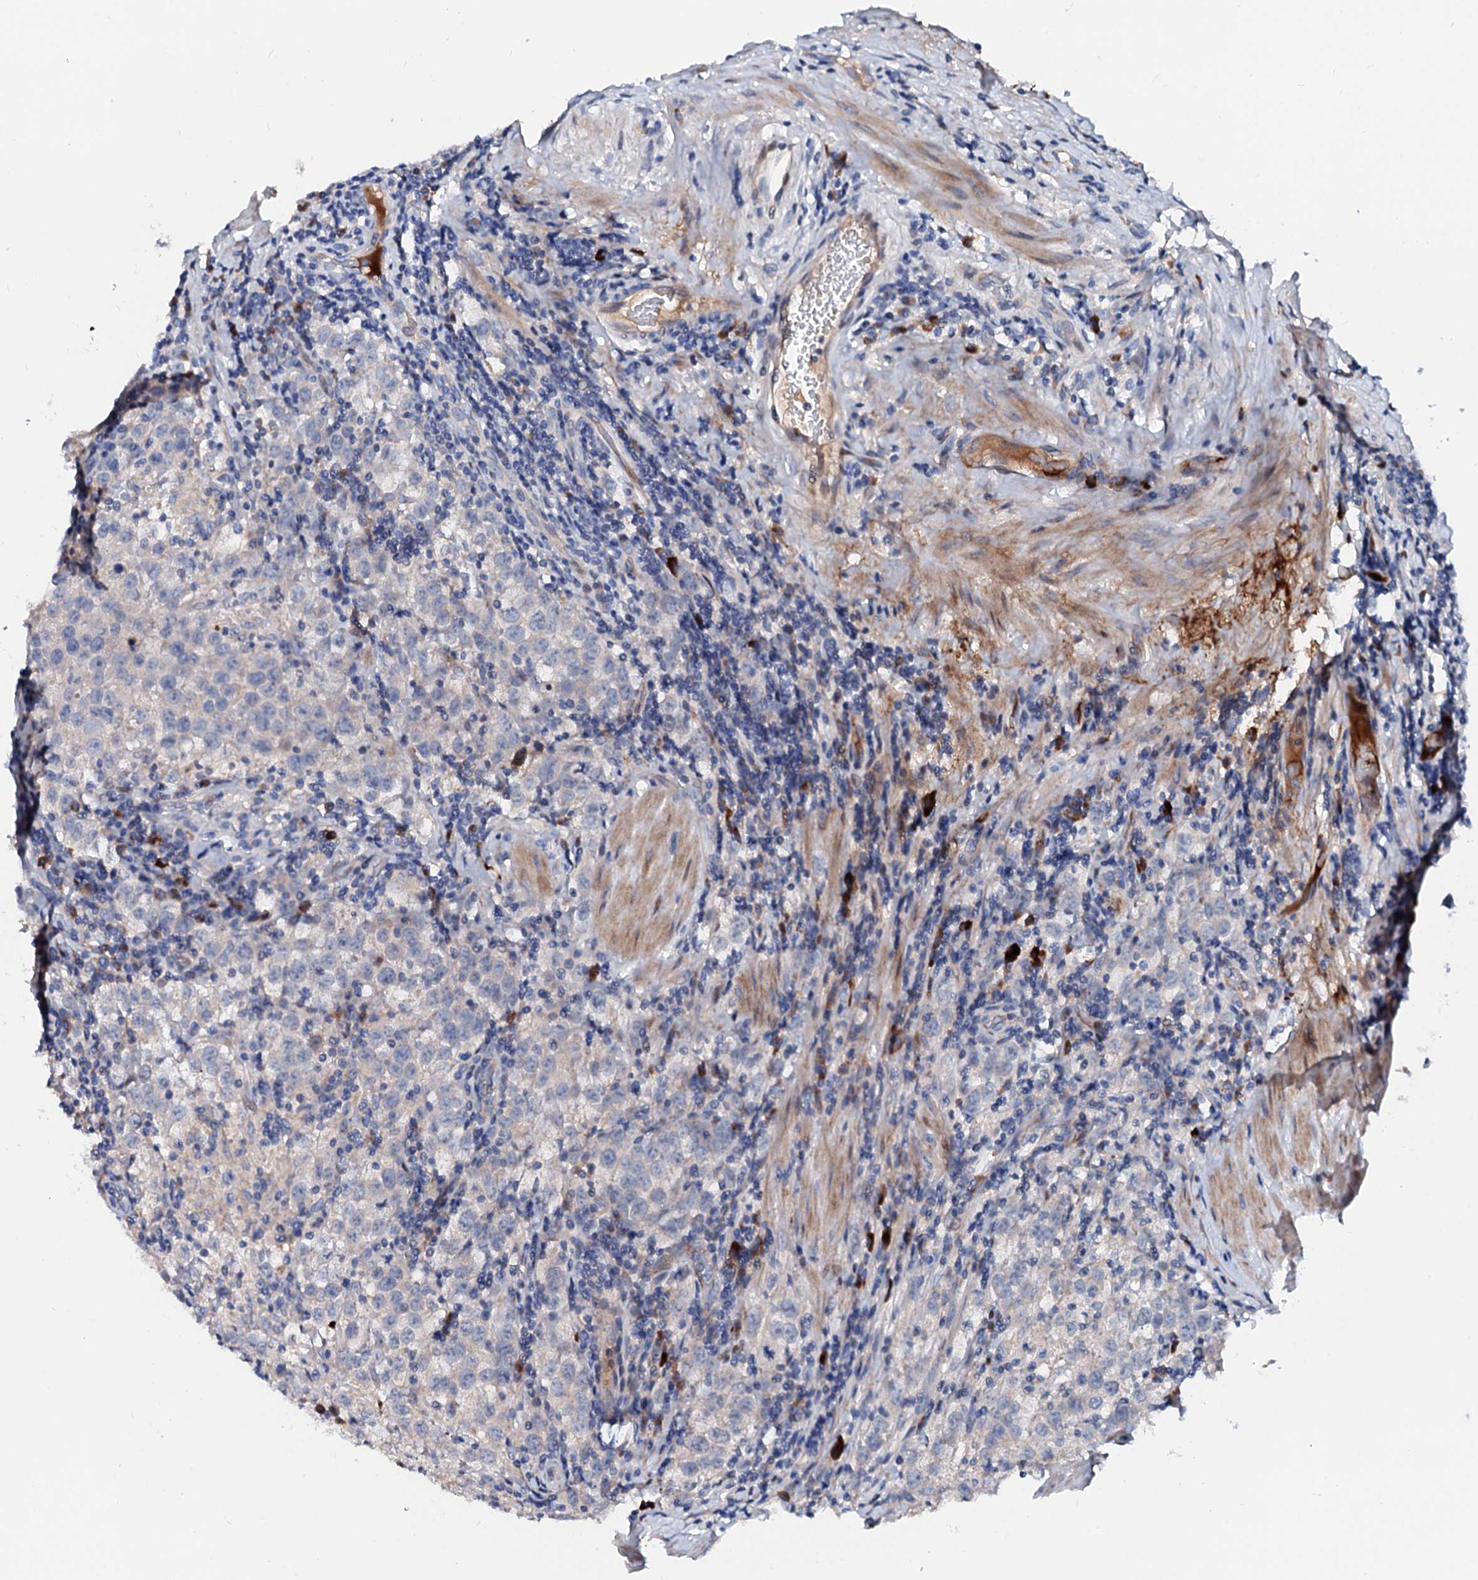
{"staining": {"intensity": "negative", "quantity": "none", "location": "none"}, "tissue": "testis cancer", "cell_type": "Tumor cells", "image_type": "cancer", "snomed": [{"axis": "morphology", "description": "Seminoma, NOS"}, {"axis": "morphology", "description": "Carcinoma, Embryonal, NOS"}, {"axis": "topography", "description": "Testis"}], "caption": "Photomicrograph shows no protein positivity in tumor cells of testis cancer tissue. (DAB (3,3'-diaminobenzidine) immunohistochemistry (IHC) visualized using brightfield microscopy, high magnification).", "gene": "SLC10A7", "patient": {"sex": "male", "age": 43}}